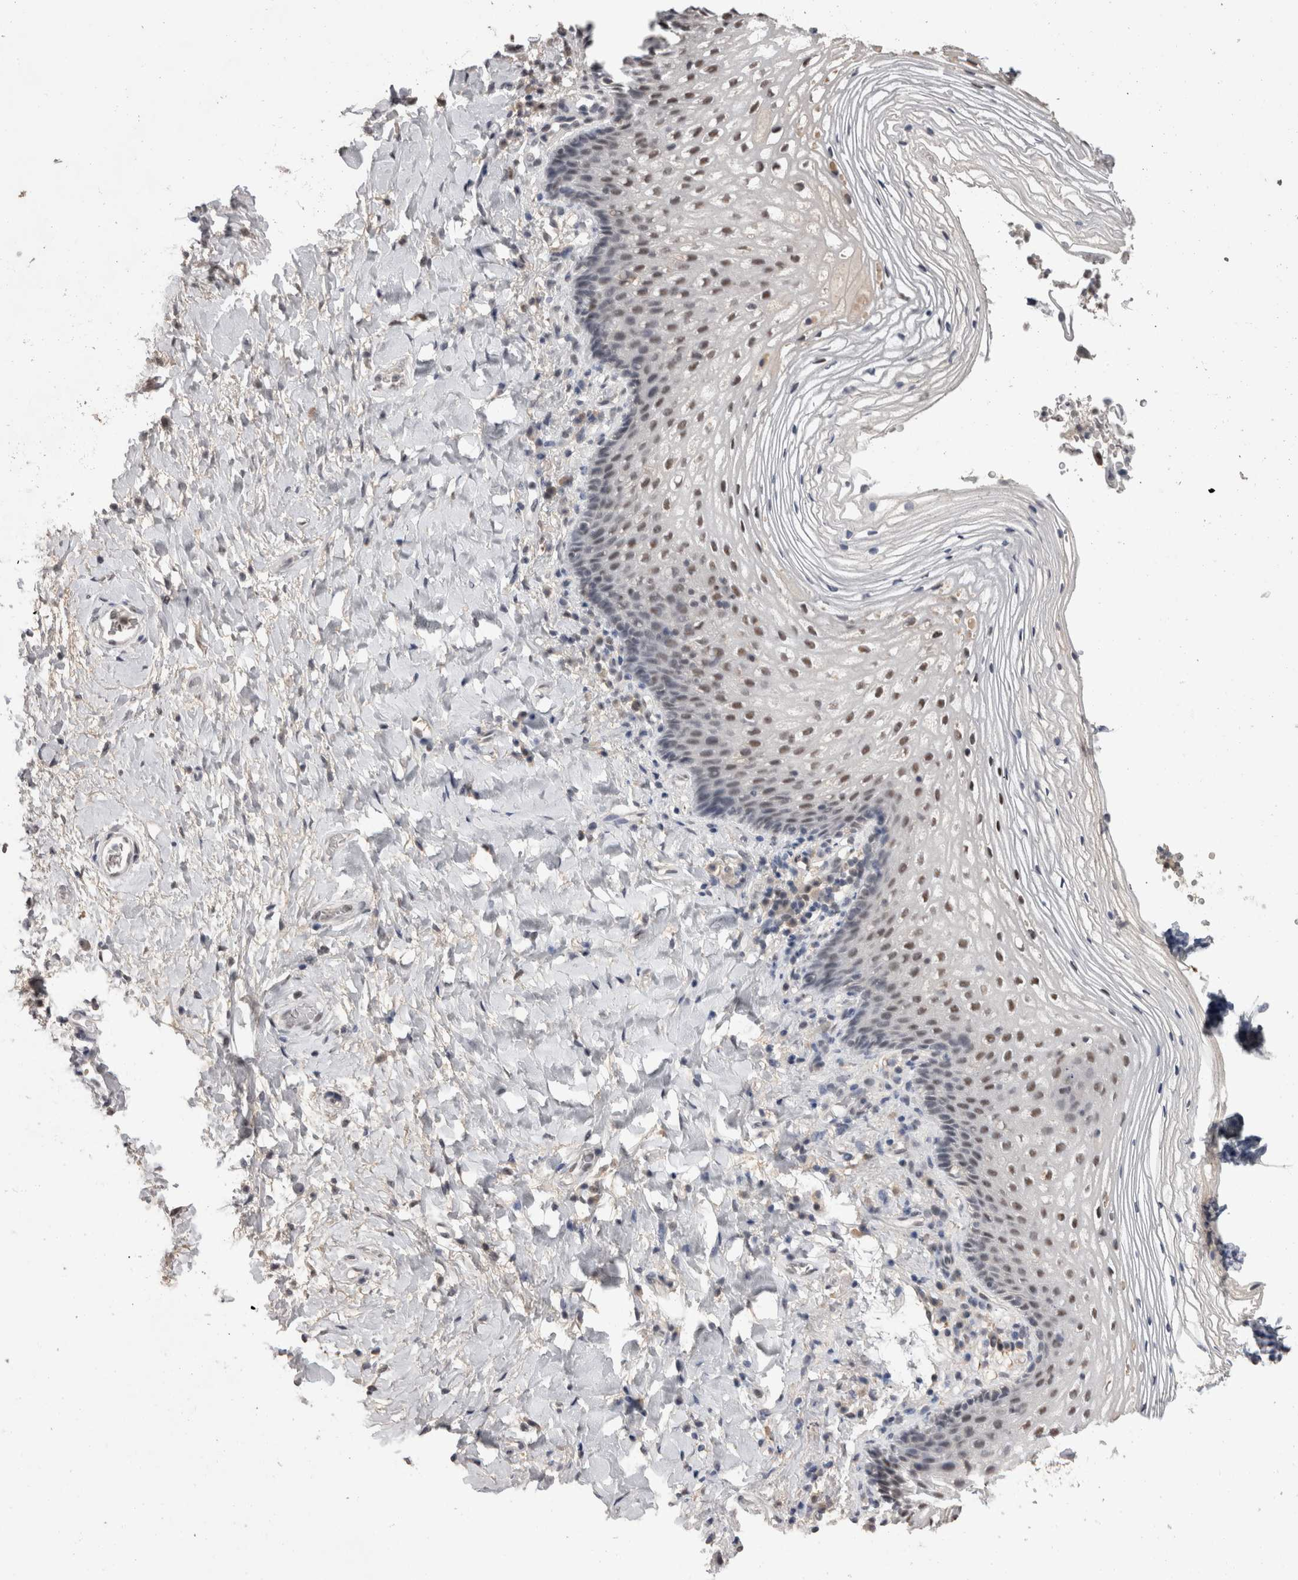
{"staining": {"intensity": "weak", "quantity": "25%-75%", "location": "nuclear"}, "tissue": "vagina", "cell_type": "Squamous epithelial cells", "image_type": "normal", "snomed": [{"axis": "morphology", "description": "Normal tissue, NOS"}, {"axis": "topography", "description": "Vagina"}], "caption": "This histopathology image shows immunohistochemistry (IHC) staining of normal human vagina, with low weak nuclear staining in about 25%-75% of squamous epithelial cells.", "gene": "DDX17", "patient": {"sex": "female", "age": 60}}